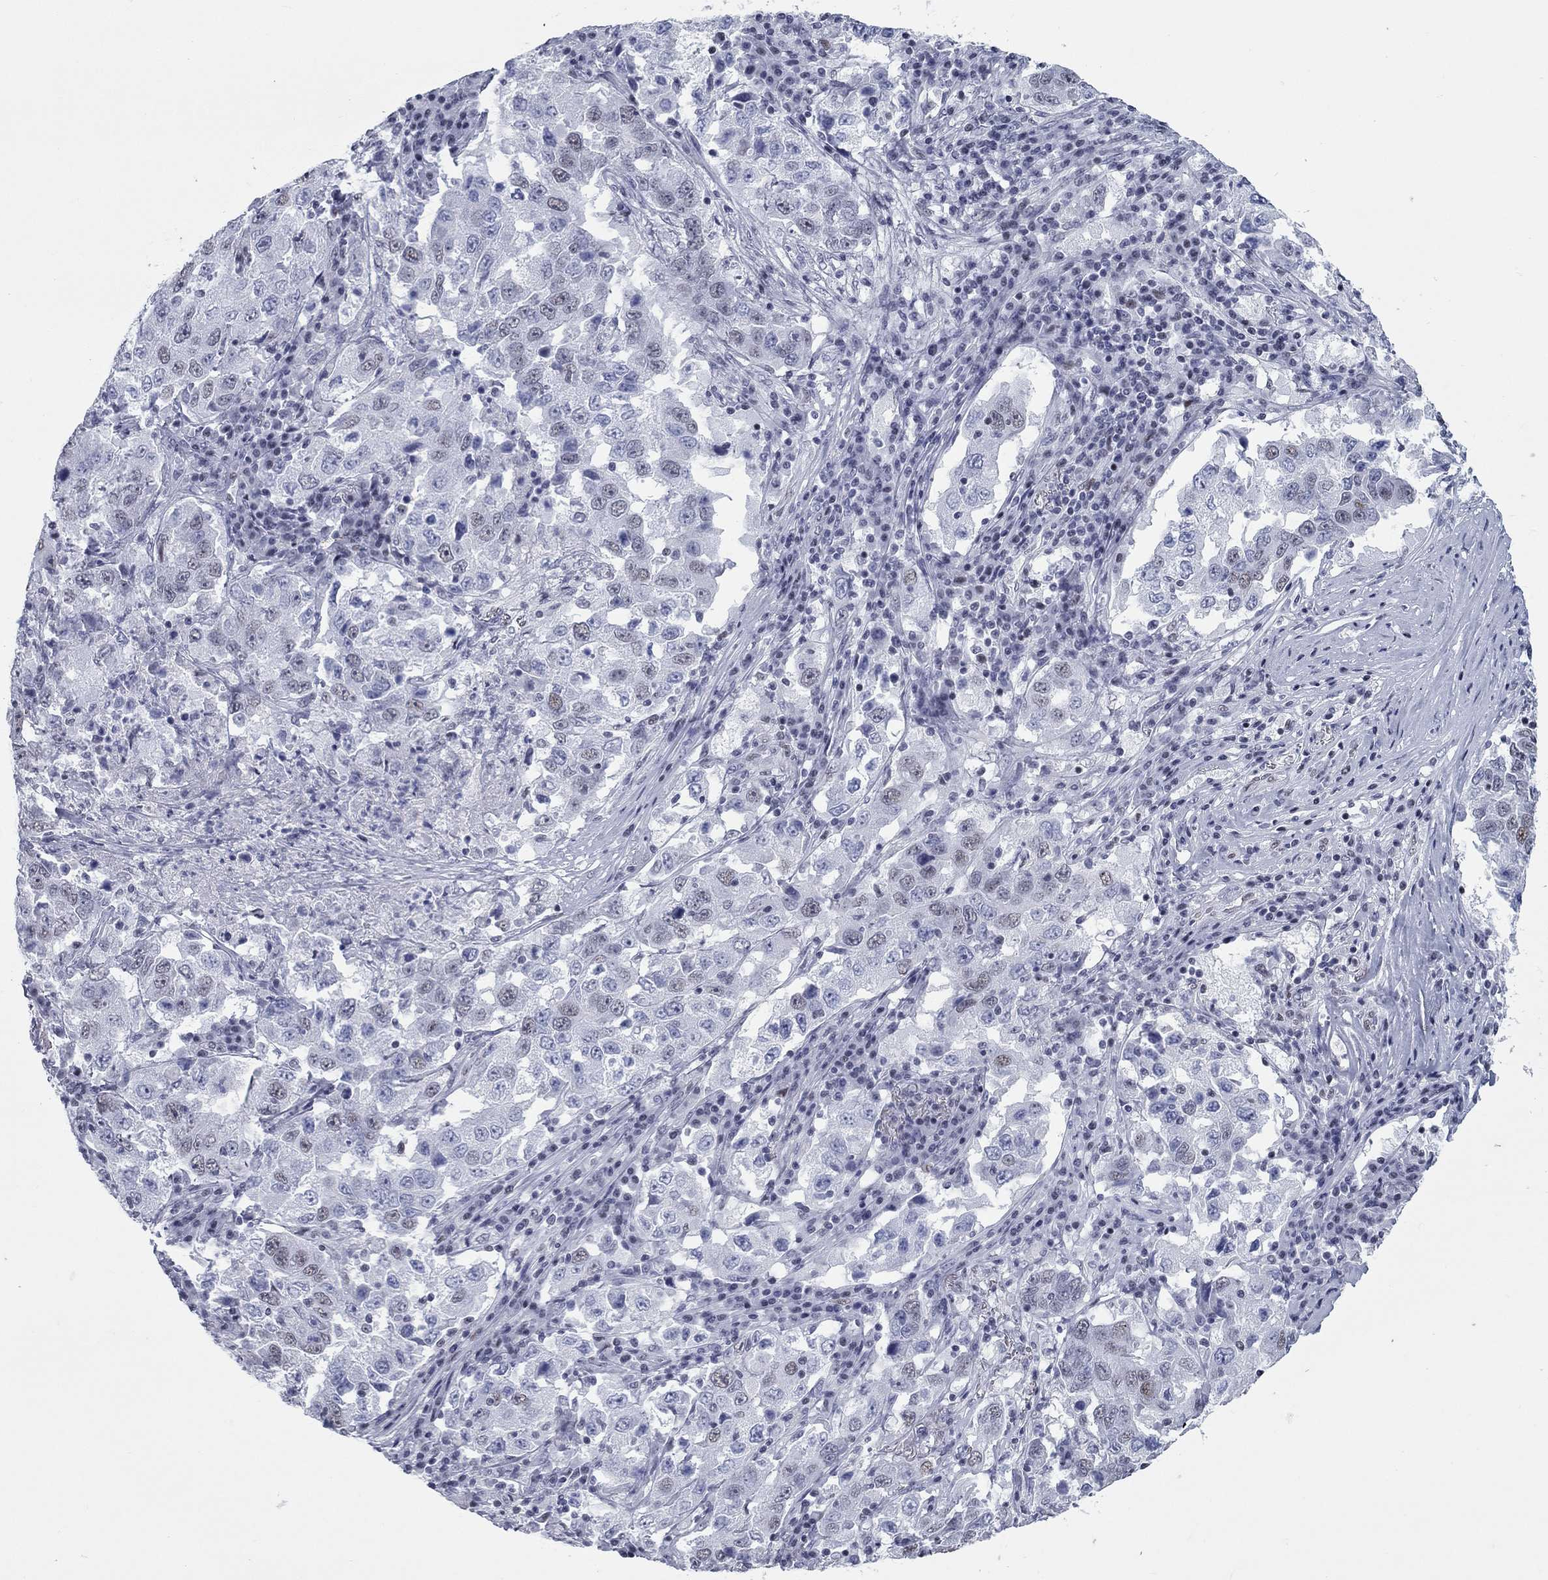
{"staining": {"intensity": "negative", "quantity": "none", "location": "none"}, "tissue": "lung cancer", "cell_type": "Tumor cells", "image_type": "cancer", "snomed": [{"axis": "morphology", "description": "Adenocarcinoma, NOS"}, {"axis": "topography", "description": "Lung"}], "caption": "This is a photomicrograph of immunohistochemistry (IHC) staining of lung adenocarcinoma, which shows no staining in tumor cells.", "gene": "ASF1B", "patient": {"sex": "male", "age": 73}}